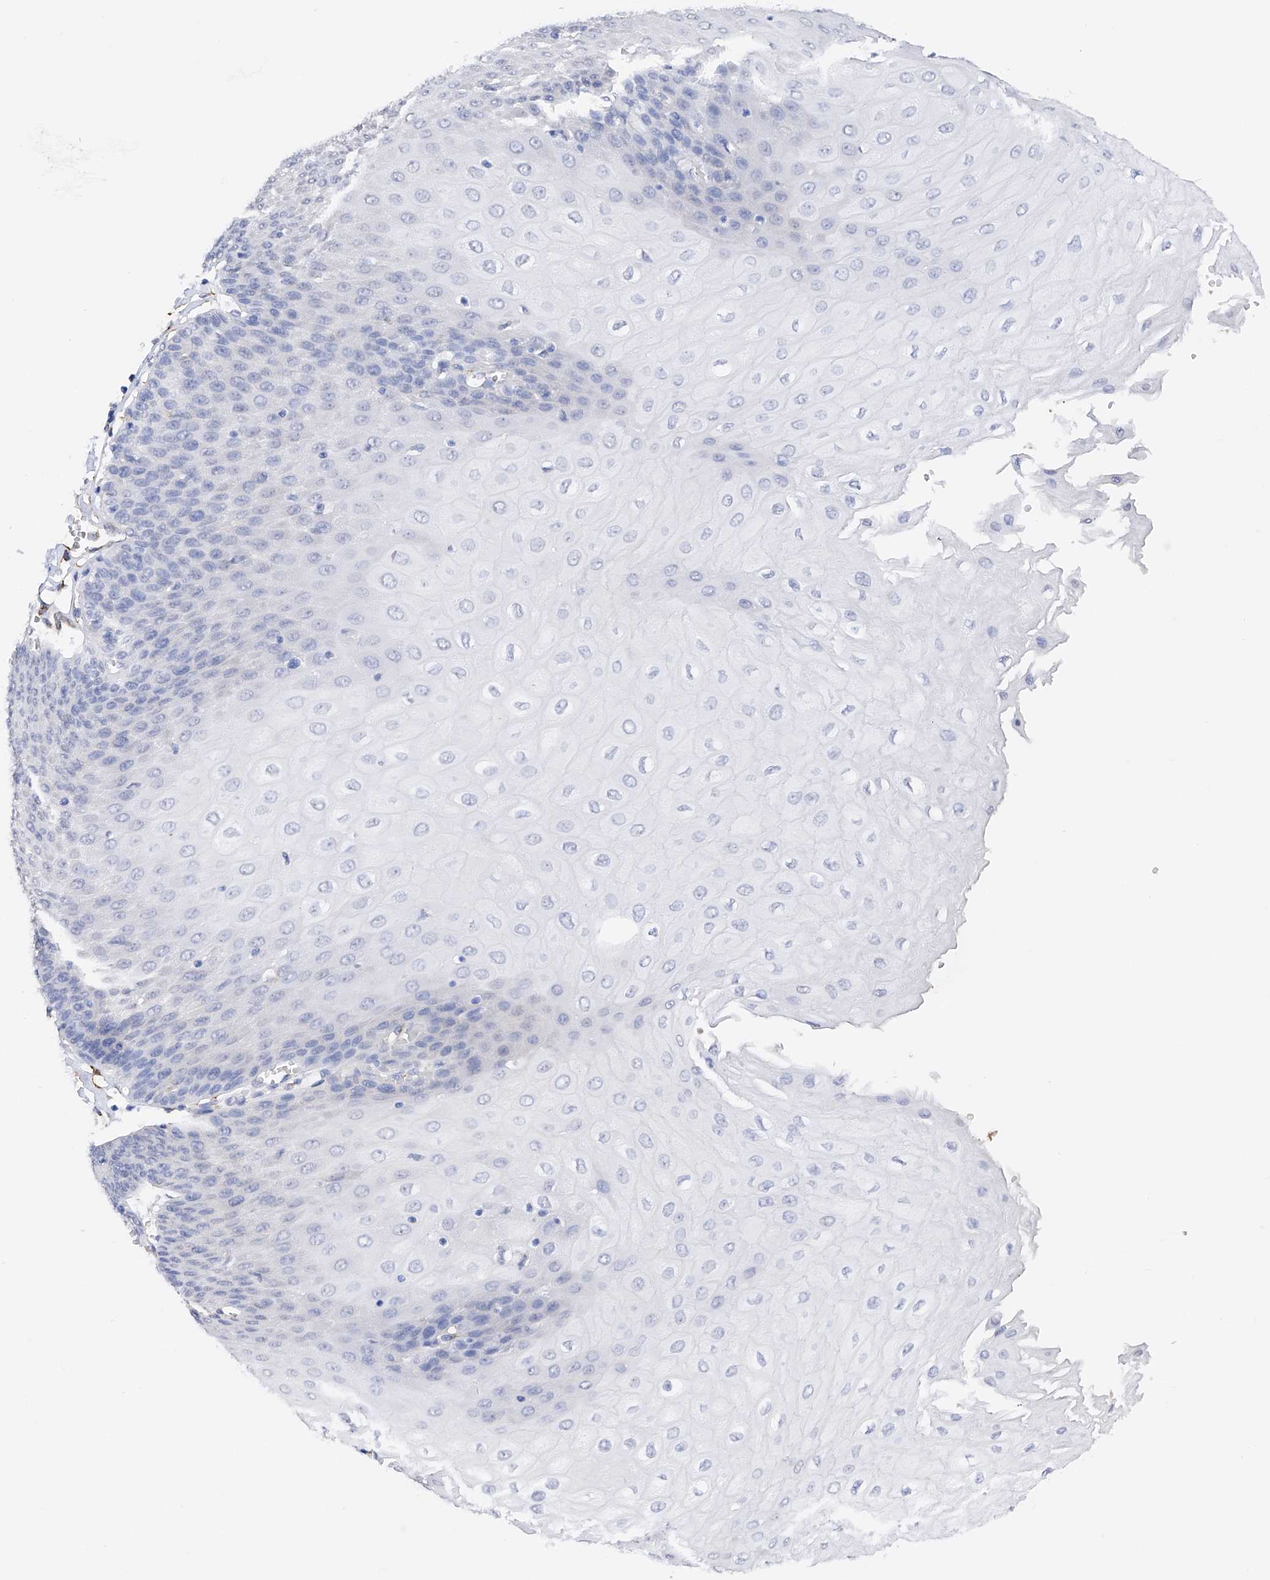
{"staining": {"intensity": "negative", "quantity": "none", "location": "none"}, "tissue": "esophagus", "cell_type": "Squamous epithelial cells", "image_type": "normal", "snomed": [{"axis": "morphology", "description": "Normal tissue, NOS"}, {"axis": "topography", "description": "Esophagus"}], "caption": "High power microscopy micrograph of an immunohistochemistry histopathology image of normal esophagus, revealing no significant staining in squamous epithelial cells.", "gene": "PDIA5", "patient": {"sex": "male", "age": 60}}